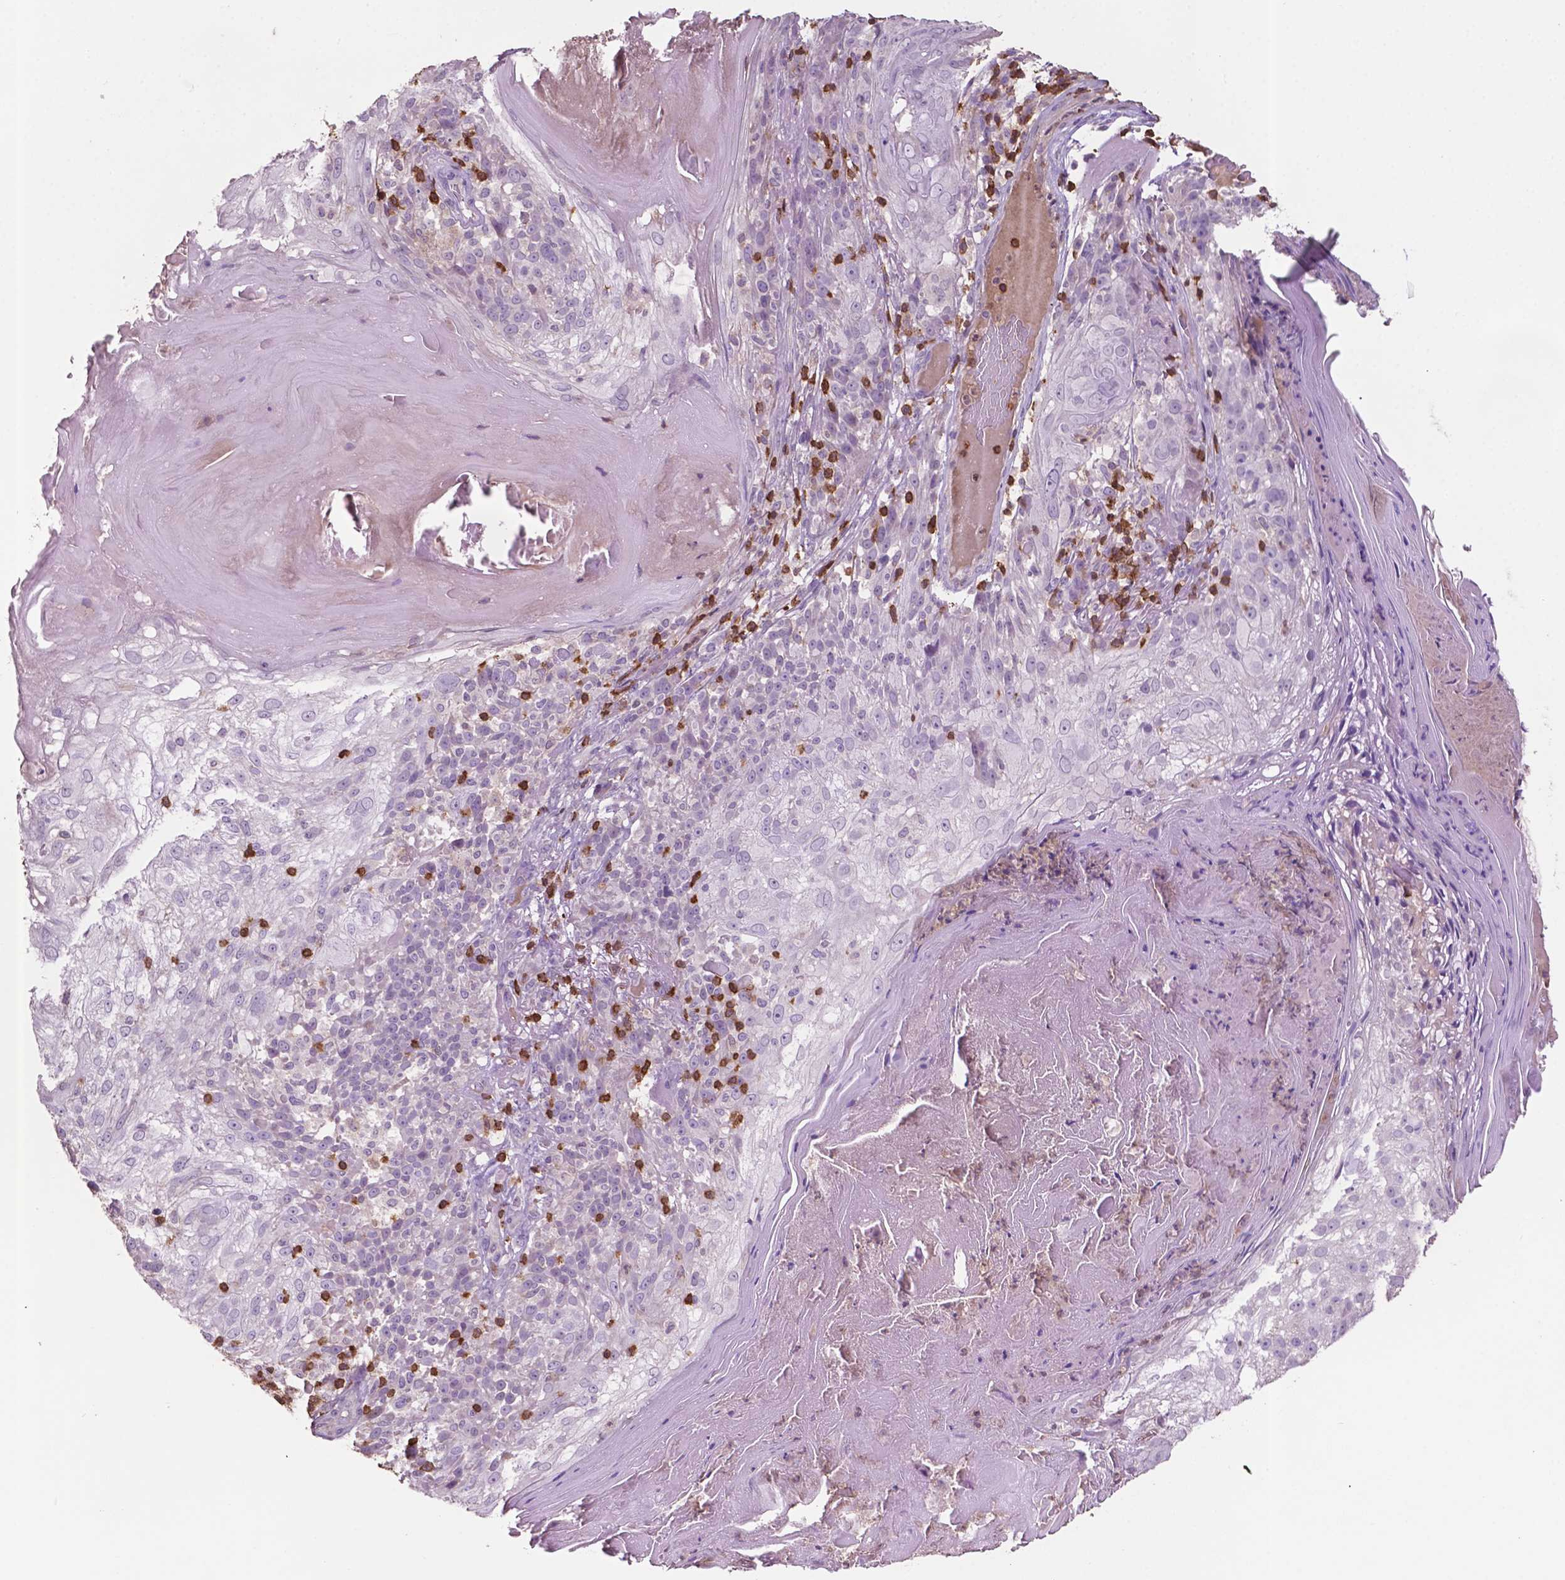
{"staining": {"intensity": "negative", "quantity": "none", "location": "none"}, "tissue": "skin cancer", "cell_type": "Tumor cells", "image_type": "cancer", "snomed": [{"axis": "morphology", "description": "Normal tissue, NOS"}, {"axis": "morphology", "description": "Squamous cell carcinoma, NOS"}, {"axis": "topography", "description": "Skin"}], "caption": "IHC histopathology image of human skin cancer (squamous cell carcinoma) stained for a protein (brown), which exhibits no positivity in tumor cells.", "gene": "TBC1D10C", "patient": {"sex": "female", "age": 83}}